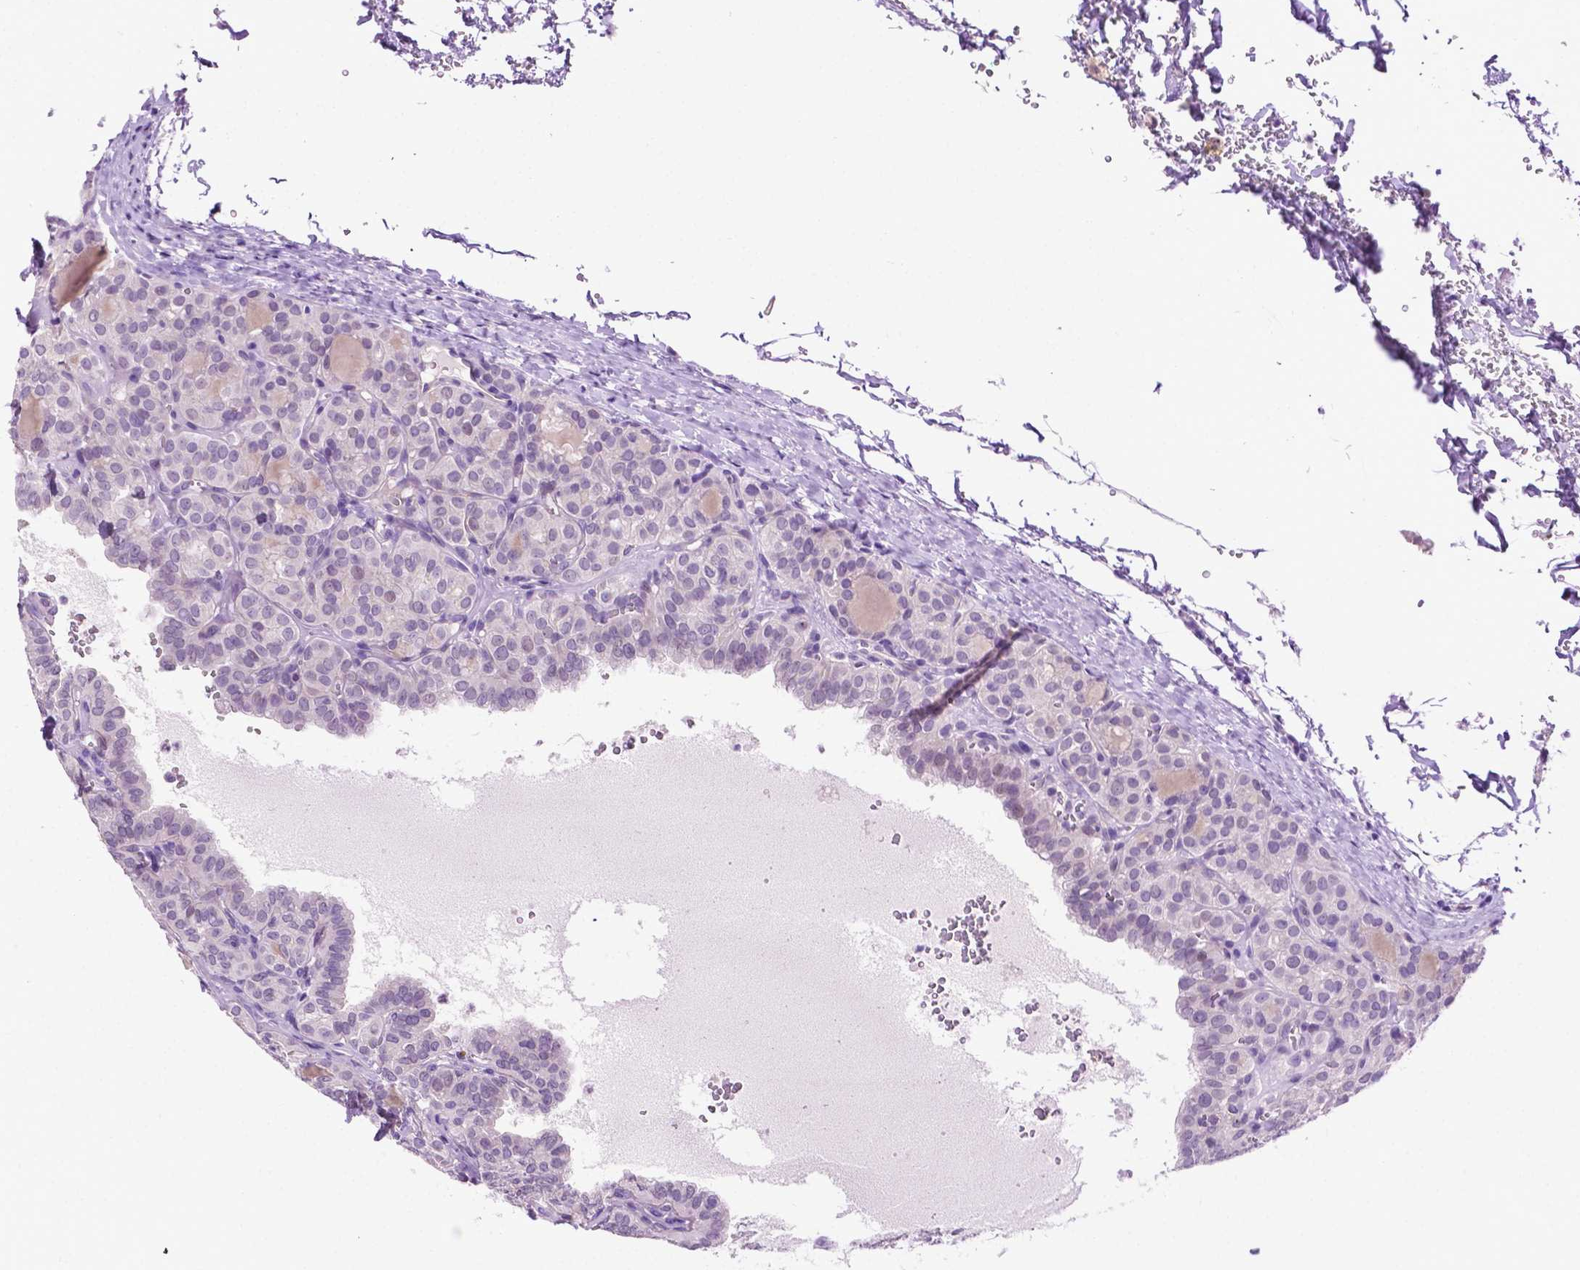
{"staining": {"intensity": "negative", "quantity": "none", "location": "none"}, "tissue": "thyroid cancer", "cell_type": "Tumor cells", "image_type": "cancer", "snomed": [{"axis": "morphology", "description": "Papillary adenocarcinoma, NOS"}, {"axis": "topography", "description": "Thyroid gland"}], "caption": "The micrograph shows no staining of tumor cells in papillary adenocarcinoma (thyroid).", "gene": "MMP27", "patient": {"sex": "female", "age": 41}}